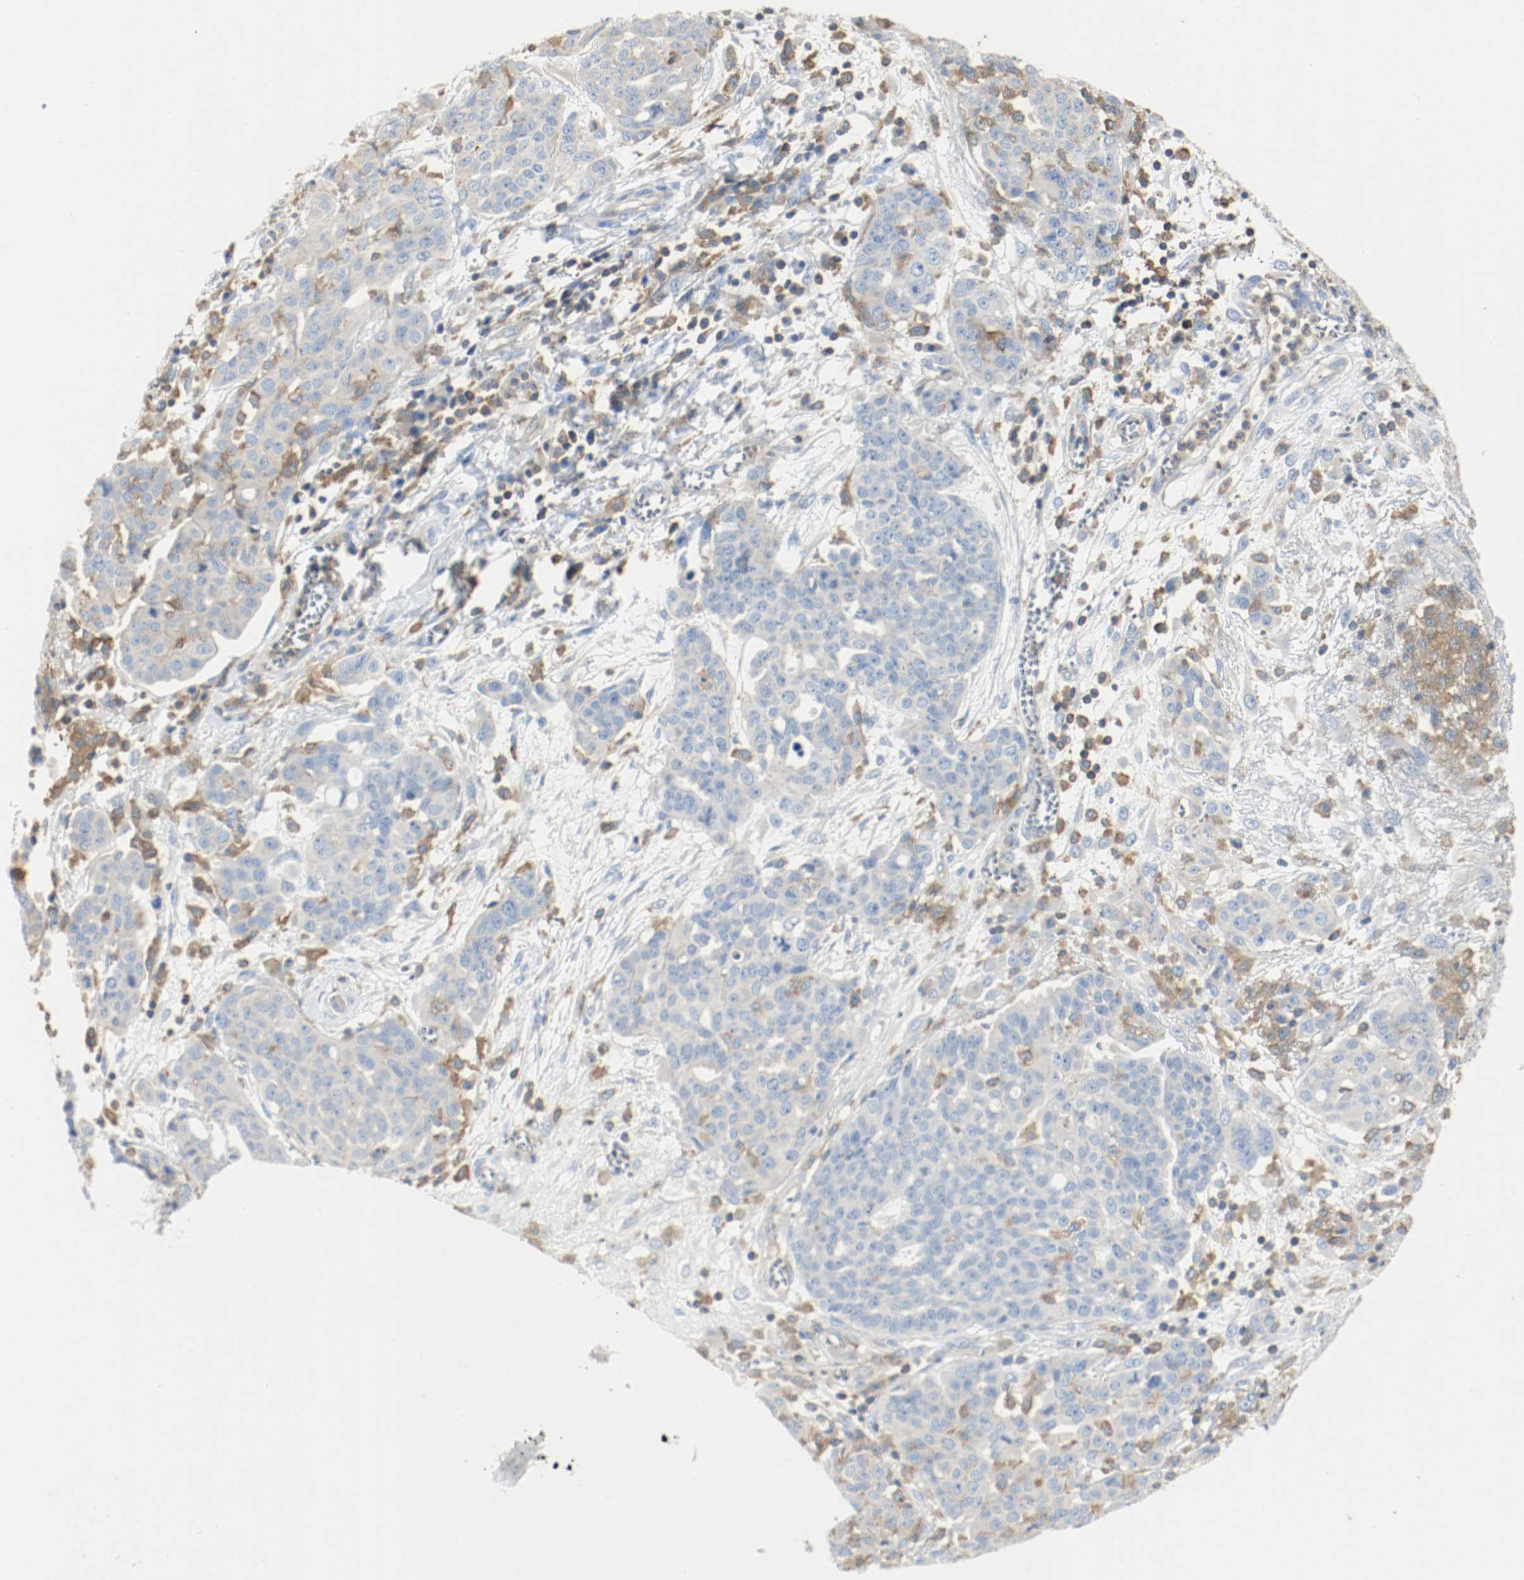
{"staining": {"intensity": "weak", "quantity": "25%-75%", "location": "cytoplasmic/membranous"}, "tissue": "ovarian cancer", "cell_type": "Tumor cells", "image_type": "cancer", "snomed": [{"axis": "morphology", "description": "Cystadenocarcinoma, serous, NOS"}, {"axis": "topography", "description": "Soft tissue"}, {"axis": "topography", "description": "Ovary"}], "caption": "There is low levels of weak cytoplasmic/membranous expression in tumor cells of ovarian cancer, as demonstrated by immunohistochemical staining (brown color).", "gene": "ARPC1B", "patient": {"sex": "female", "age": 57}}